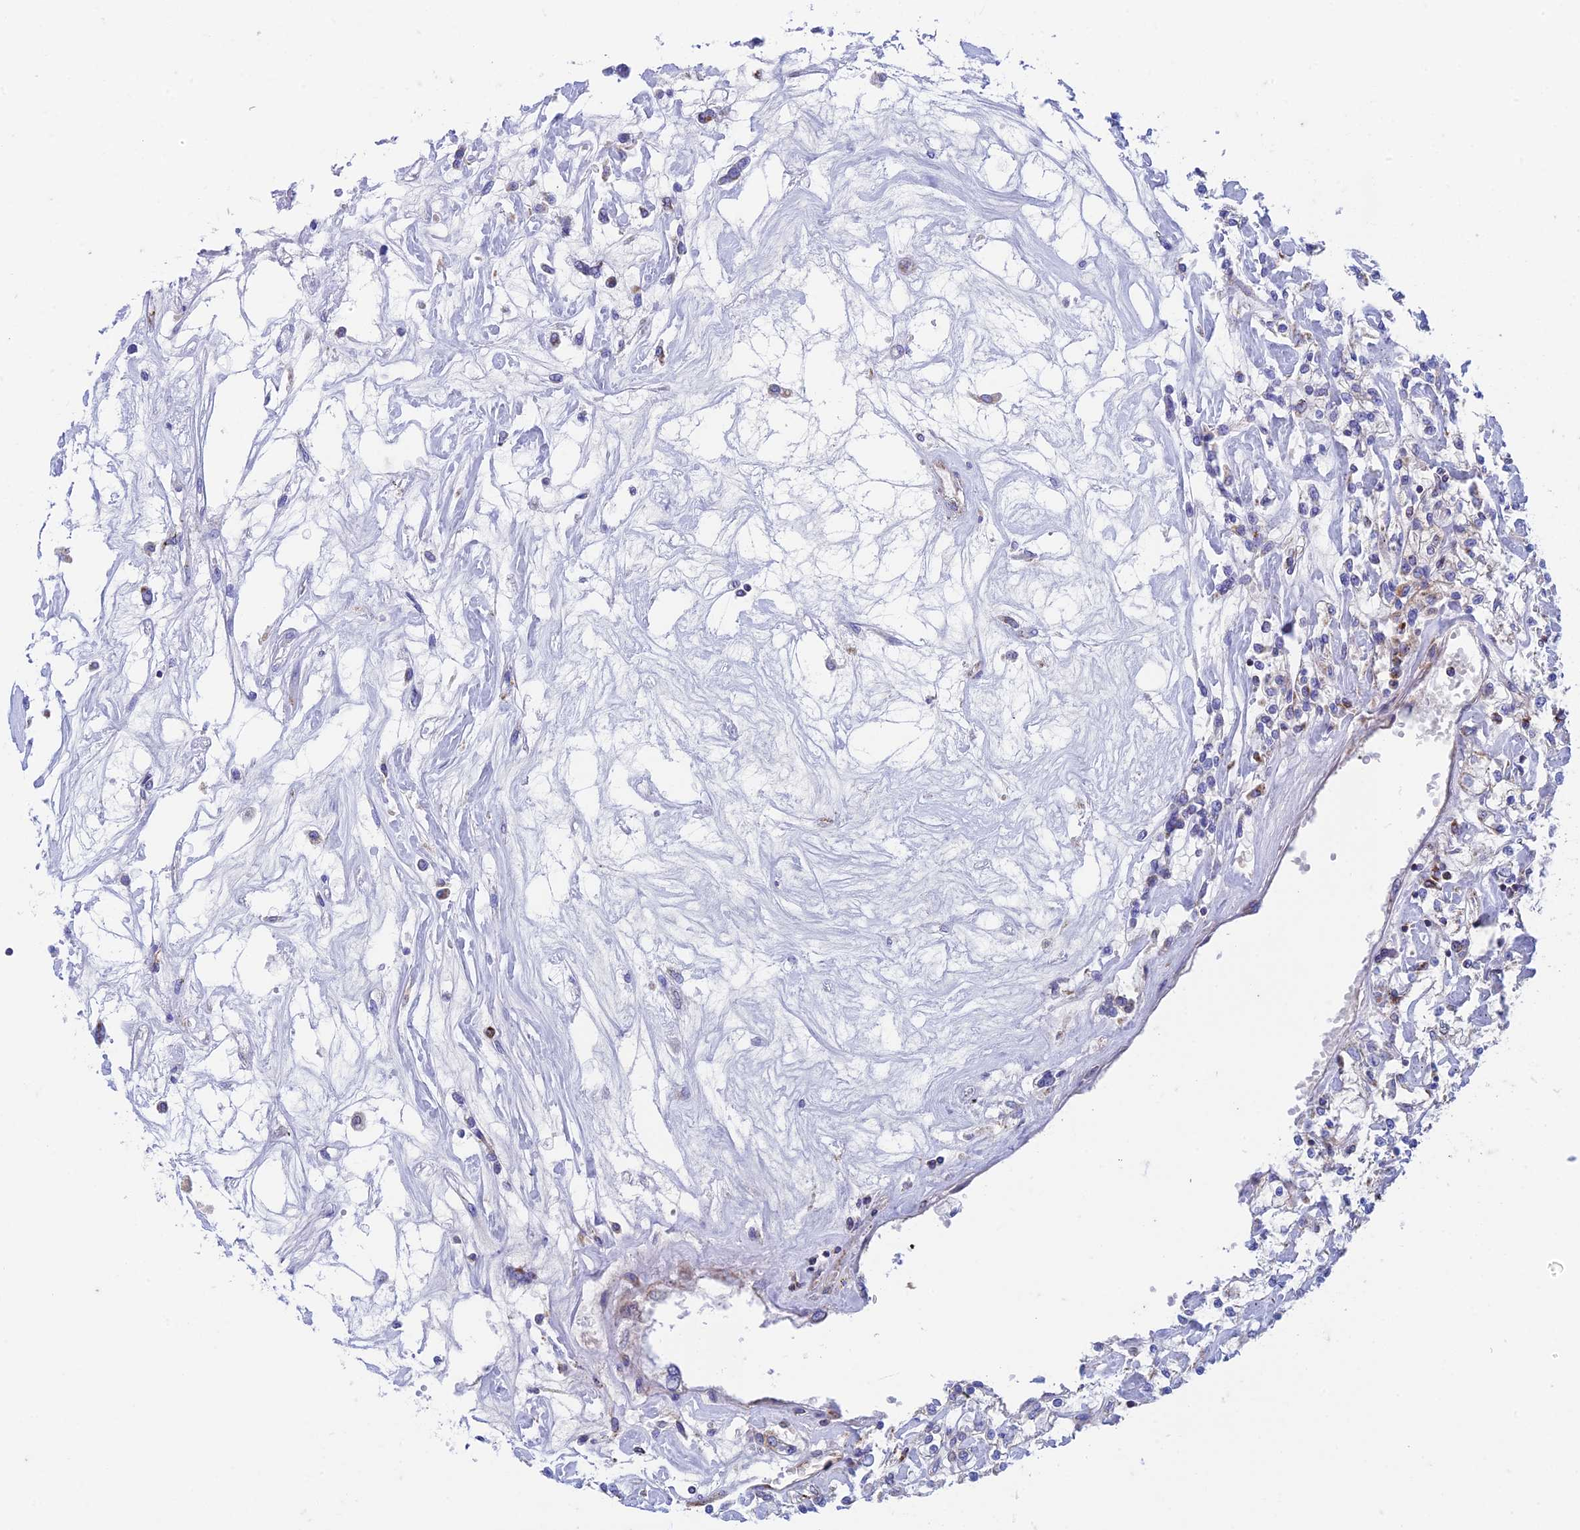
{"staining": {"intensity": "negative", "quantity": "none", "location": "none"}, "tissue": "renal cancer", "cell_type": "Tumor cells", "image_type": "cancer", "snomed": [{"axis": "morphology", "description": "Adenocarcinoma, NOS"}, {"axis": "topography", "description": "Kidney"}], "caption": "Tumor cells are negative for brown protein staining in adenocarcinoma (renal).", "gene": "ZNF181", "patient": {"sex": "female", "age": 59}}